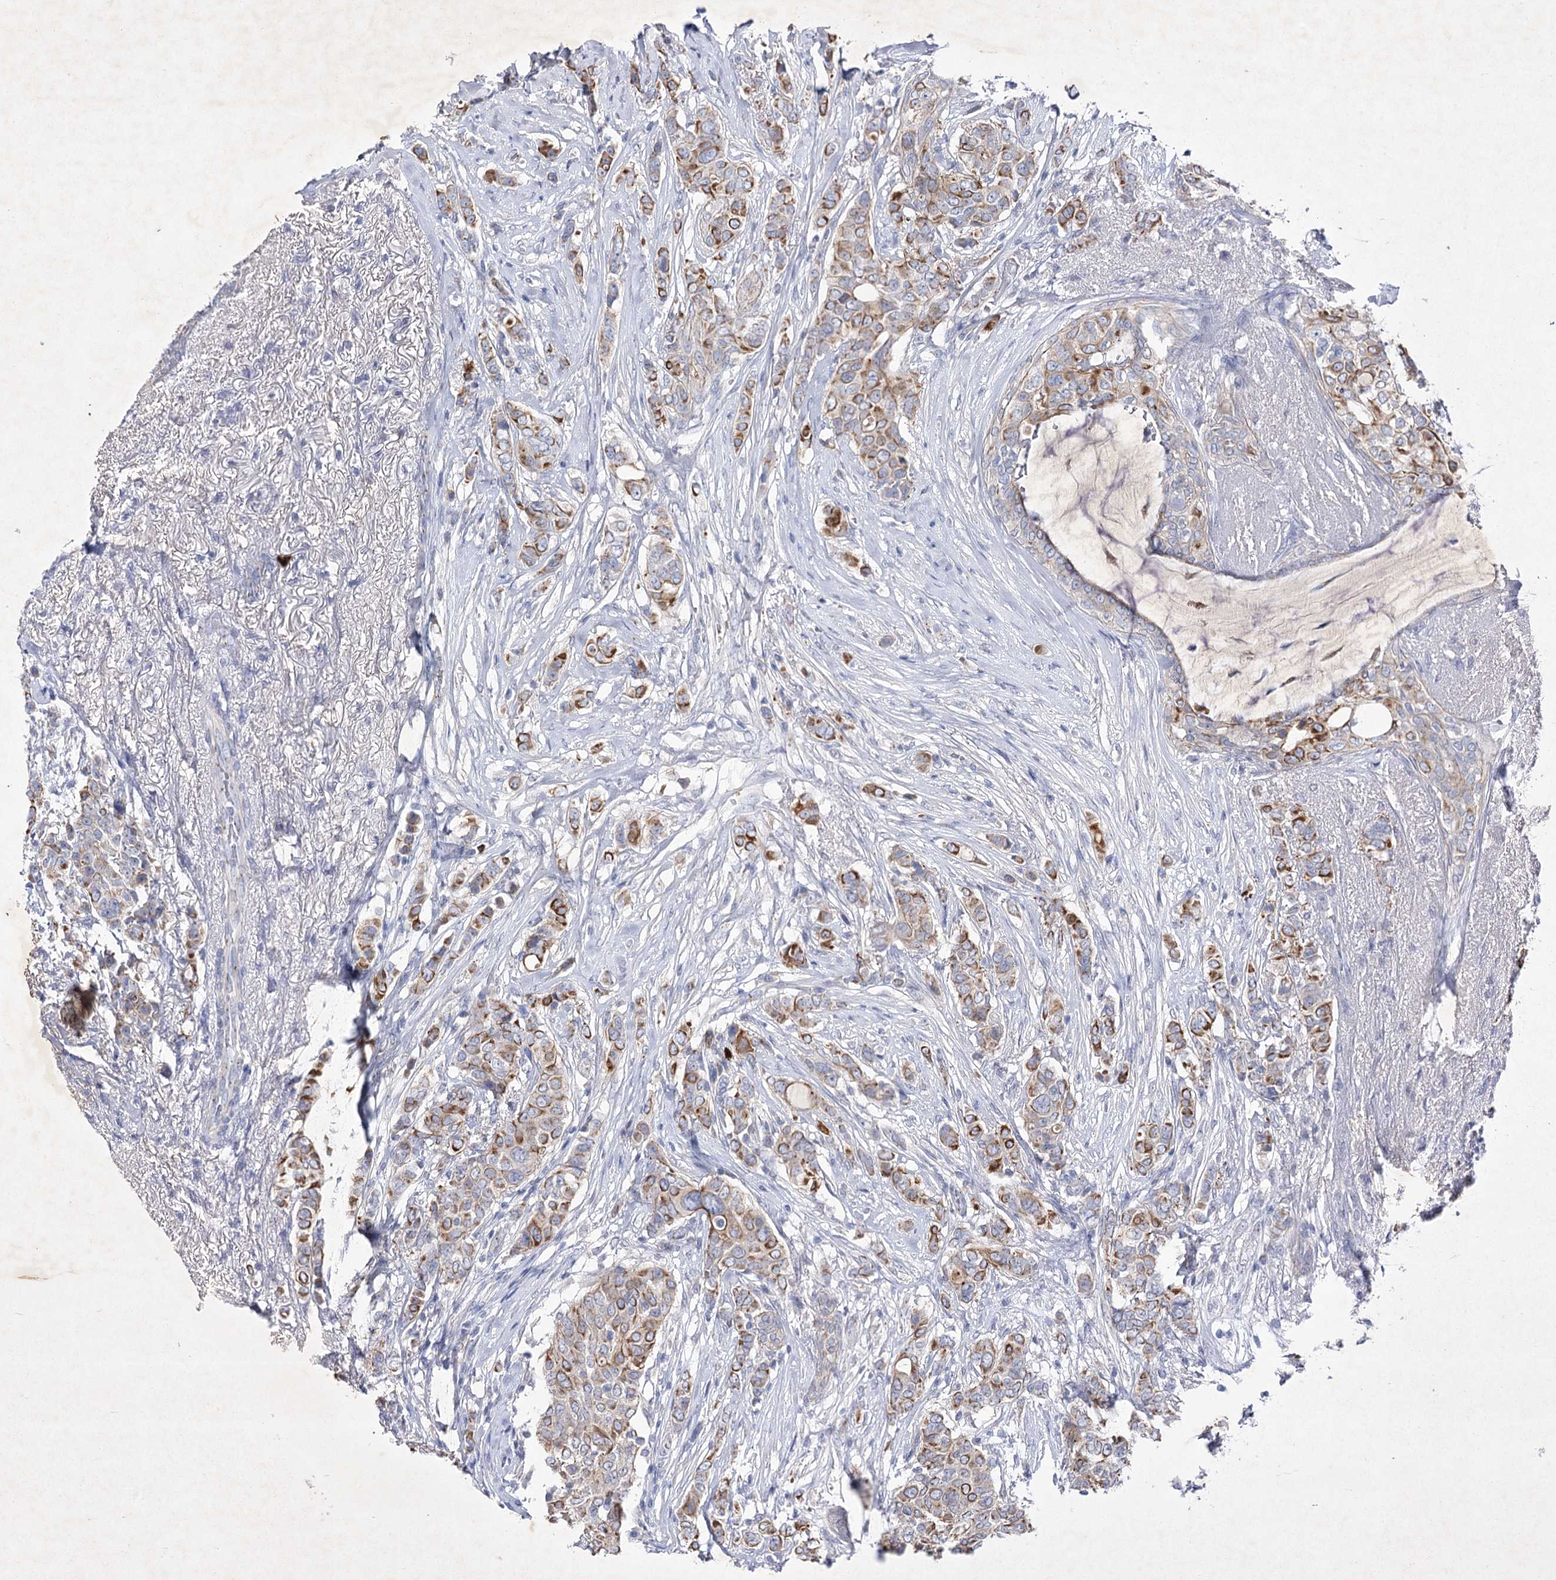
{"staining": {"intensity": "moderate", "quantity": ">75%", "location": "cytoplasmic/membranous"}, "tissue": "breast cancer", "cell_type": "Tumor cells", "image_type": "cancer", "snomed": [{"axis": "morphology", "description": "Lobular carcinoma"}, {"axis": "topography", "description": "Breast"}], "caption": "Moderate cytoplasmic/membranous staining is identified in approximately >75% of tumor cells in breast cancer (lobular carcinoma). Nuclei are stained in blue.", "gene": "COX15", "patient": {"sex": "female", "age": 51}}